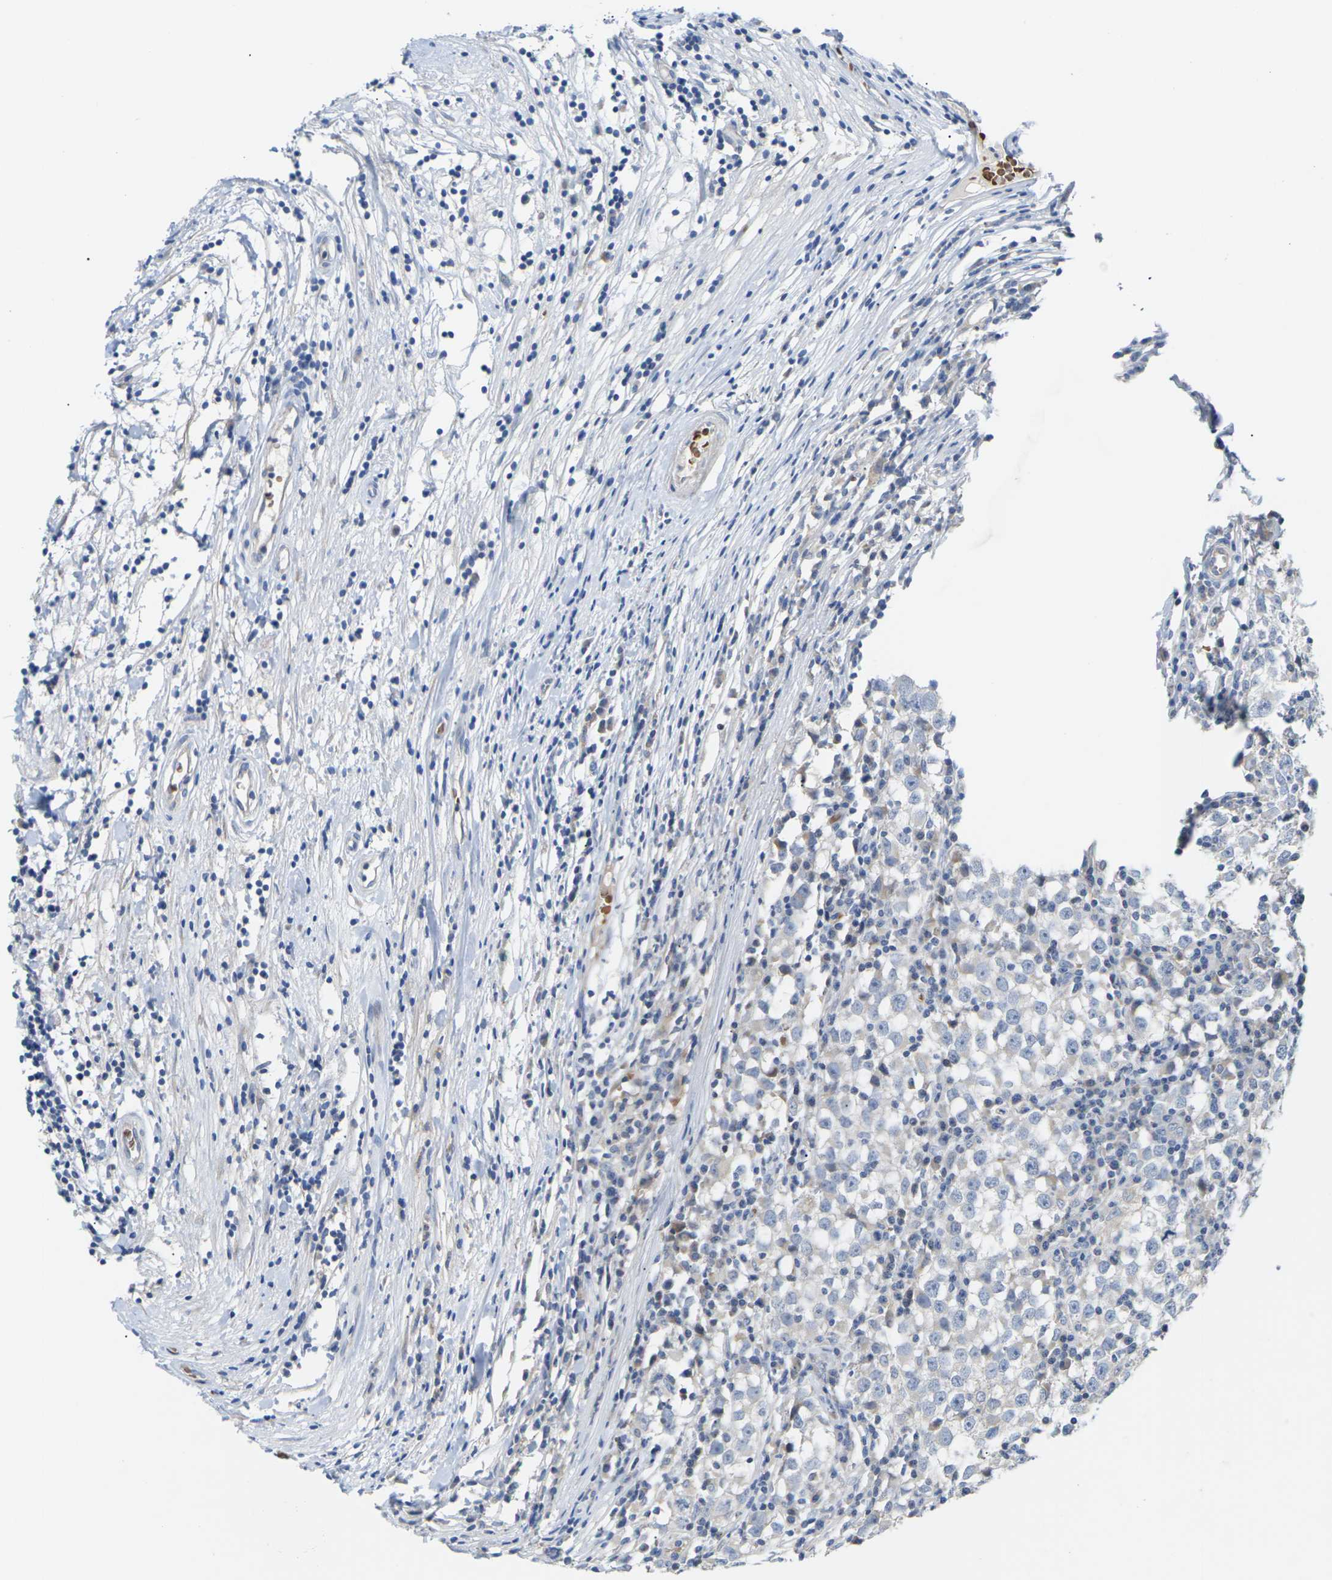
{"staining": {"intensity": "negative", "quantity": "none", "location": "none"}, "tissue": "testis cancer", "cell_type": "Tumor cells", "image_type": "cancer", "snomed": [{"axis": "morphology", "description": "Seminoma, NOS"}, {"axis": "topography", "description": "Testis"}], "caption": "A high-resolution micrograph shows IHC staining of testis cancer, which demonstrates no significant positivity in tumor cells.", "gene": "TMCO4", "patient": {"sex": "male", "age": 65}}